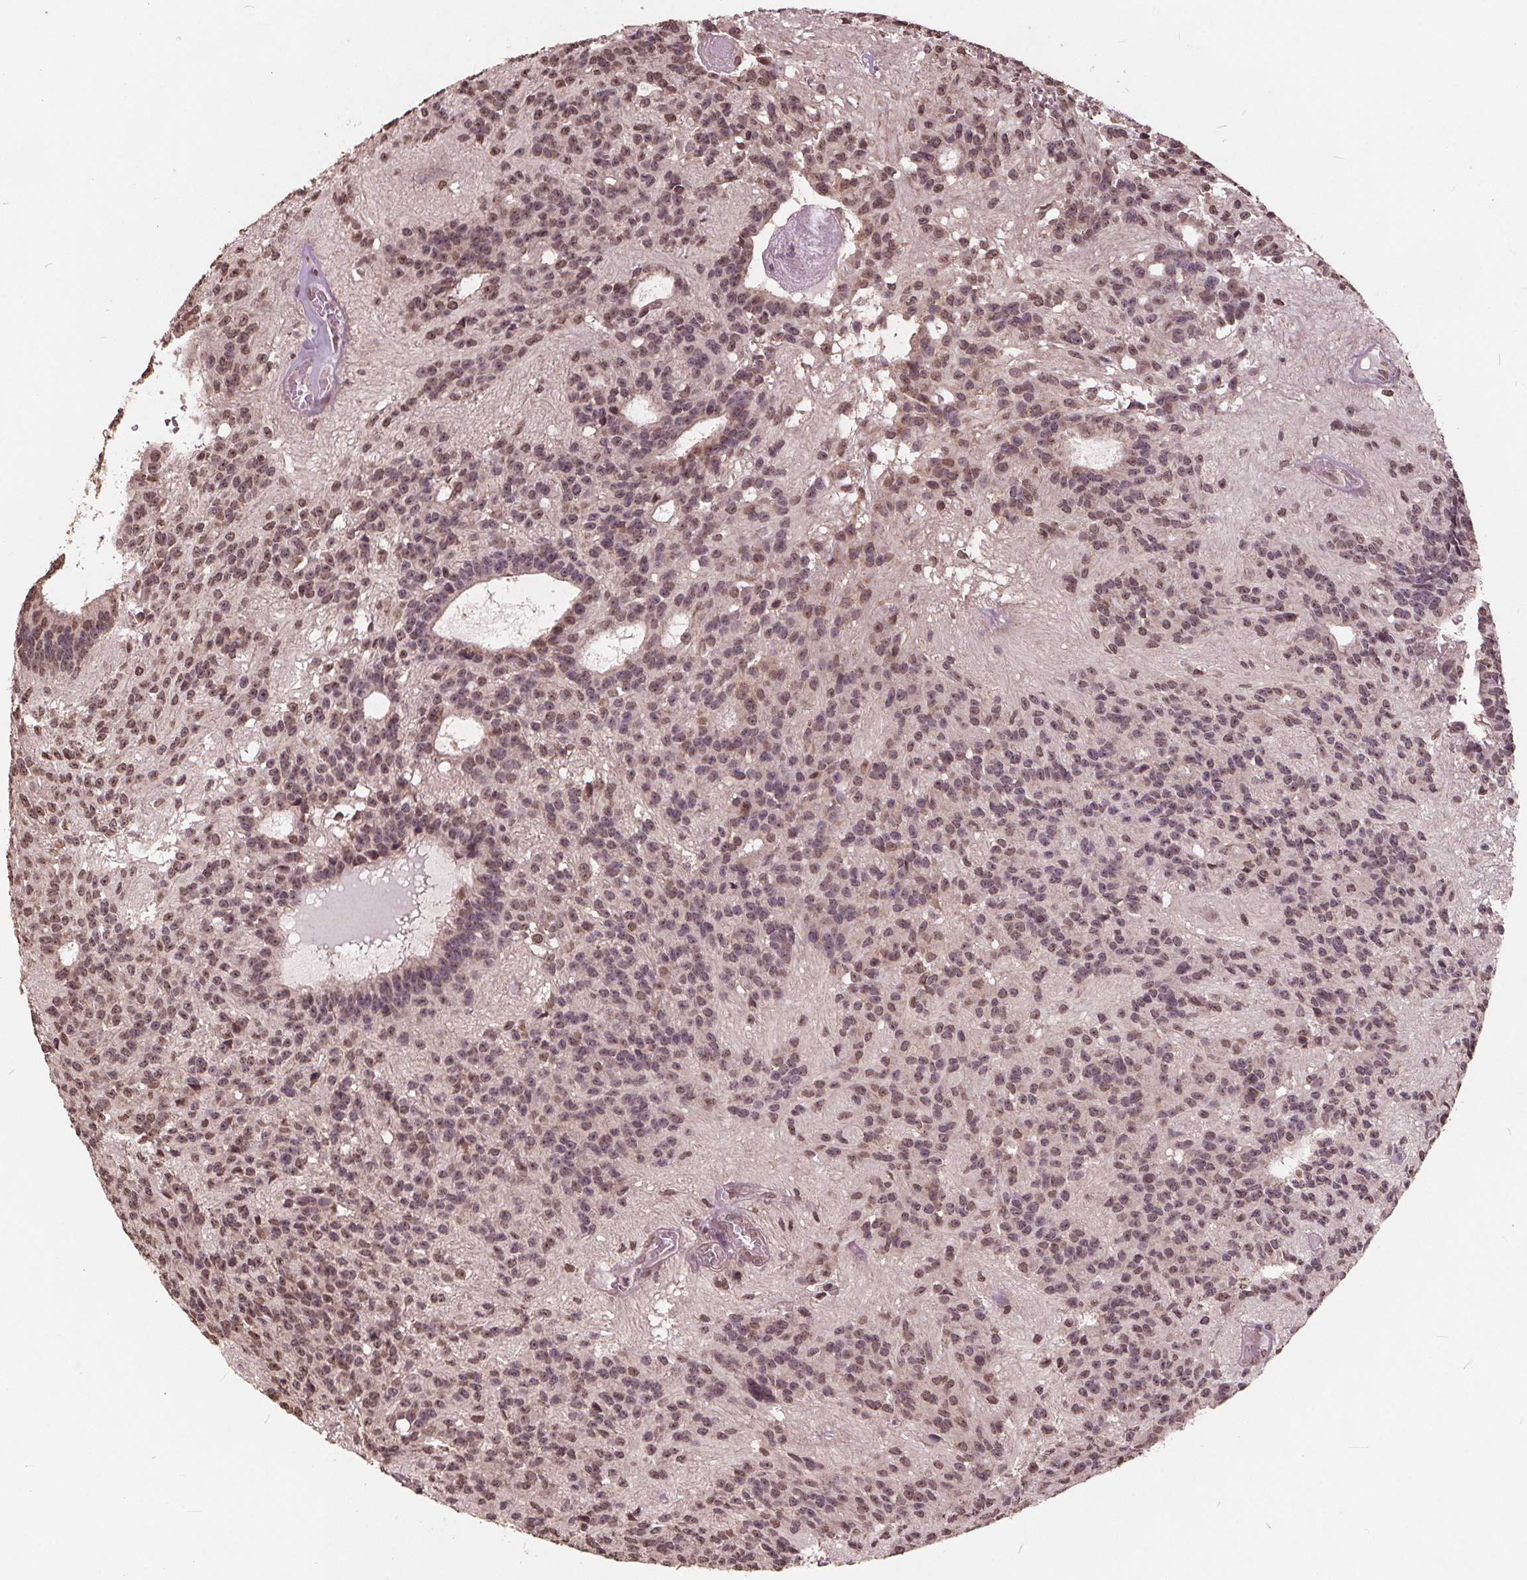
{"staining": {"intensity": "moderate", "quantity": ">75%", "location": "nuclear"}, "tissue": "glioma", "cell_type": "Tumor cells", "image_type": "cancer", "snomed": [{"axis": "morphology", "description": "Glioma, malignant, Low grade"}, {"axis": "topography", "description": "Brain"}], "caption": "DAB immunohistochemical staining of human malignant glioma (low-grade) reveals moderate nuclear protein staining in about >75% of tumor cells.", "gene": "HIF1AN", "patient": {"sex": "male", "age": 31}}